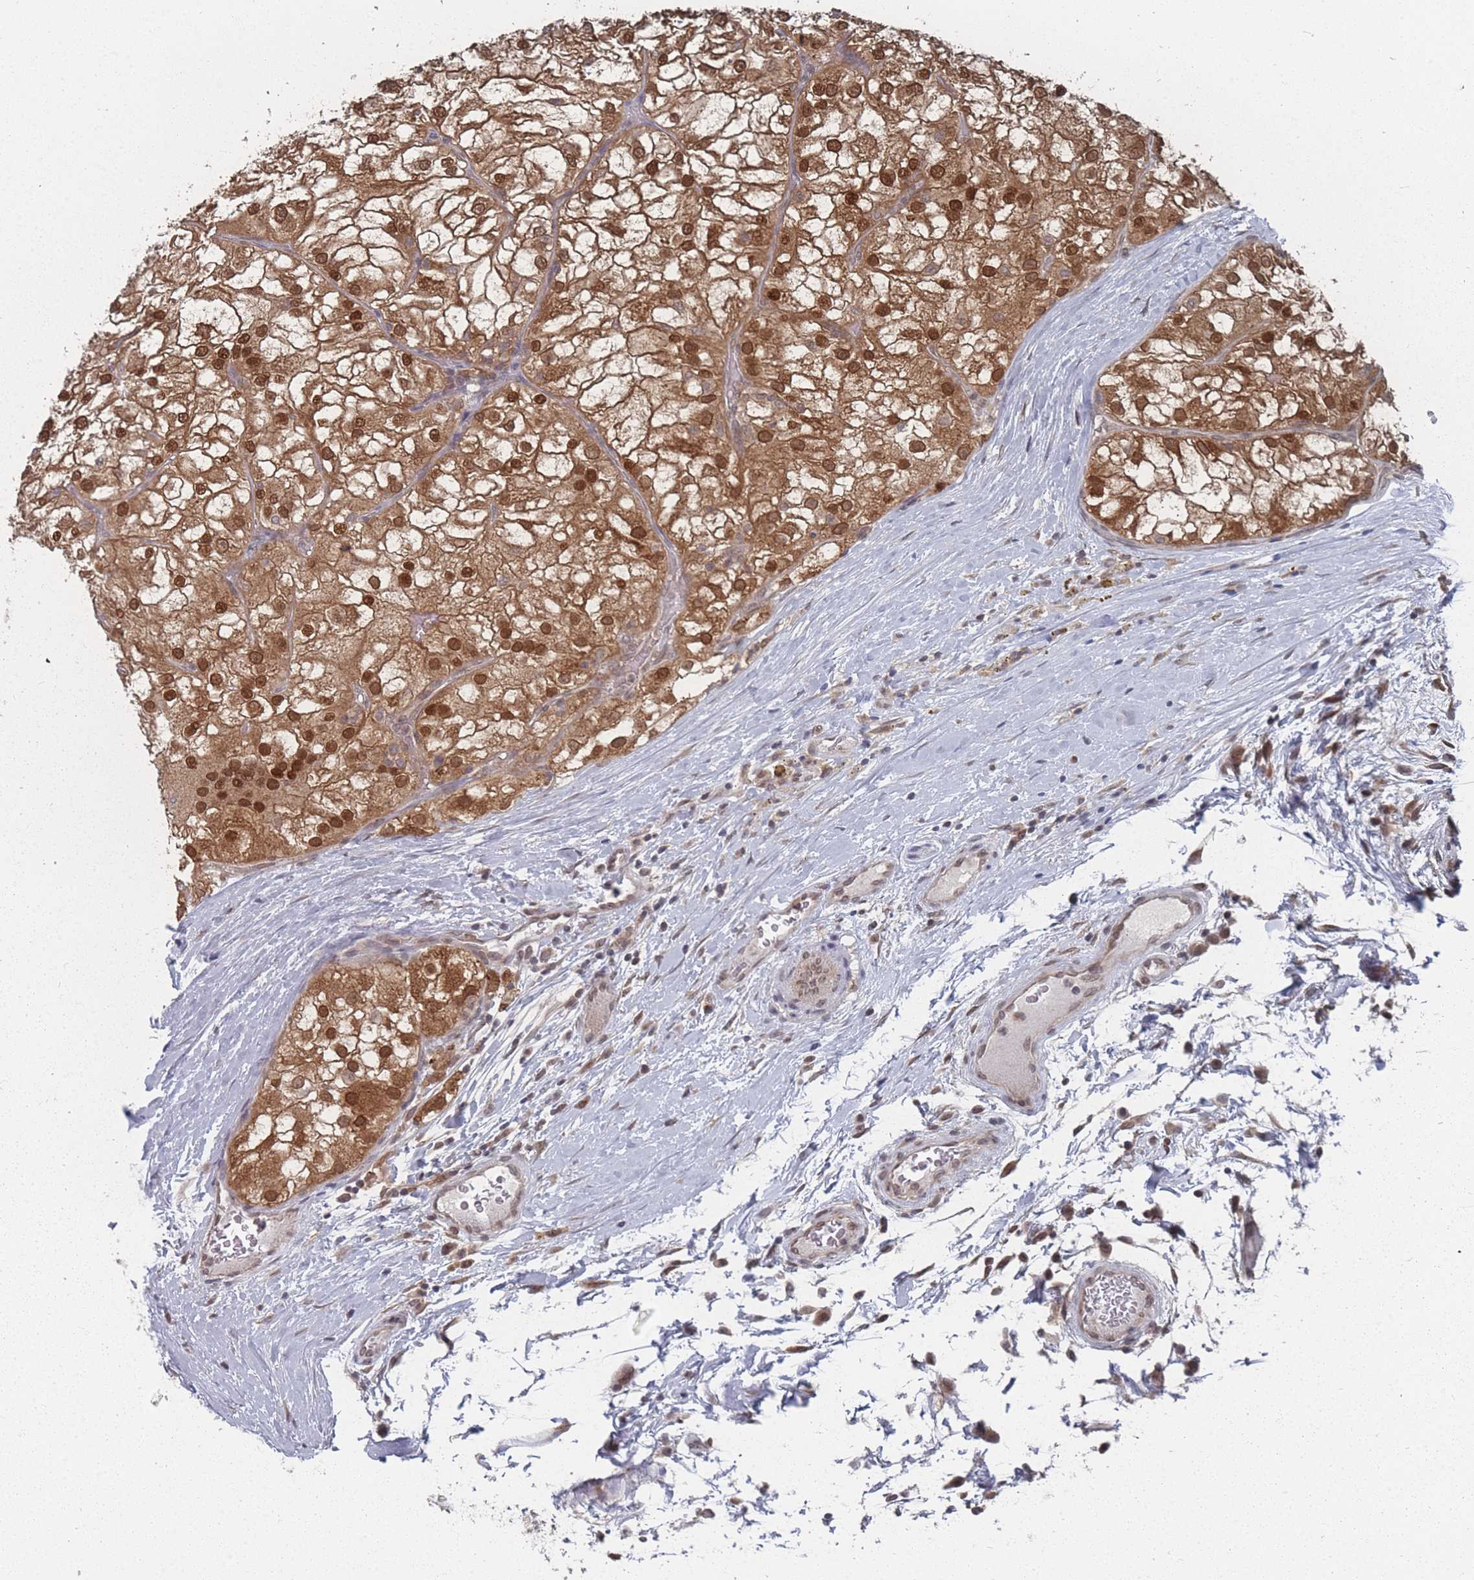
{"staining": {"intensity": "strong", "quantity": ">75%", "location": "cytoplasmic/membranous,nuclear"}, "tissue": "renal cancer", "cell_type": "Tumor cells", "image_type": "cancer", "snomed": [{"axis": "morphology", "description": "Adenocarcinoma, NOS"}, {"axis": "topography", "description": "Kidney"}], "caption": "Adenocarcinoma (renal) stained with a brown dye displays strong cytoplasmic/membranous and nuclear positive positivity in approximately >75% of tumor cells.", "gene": "TBC1D25", "patient": {"sex": "female", "age": 72}}